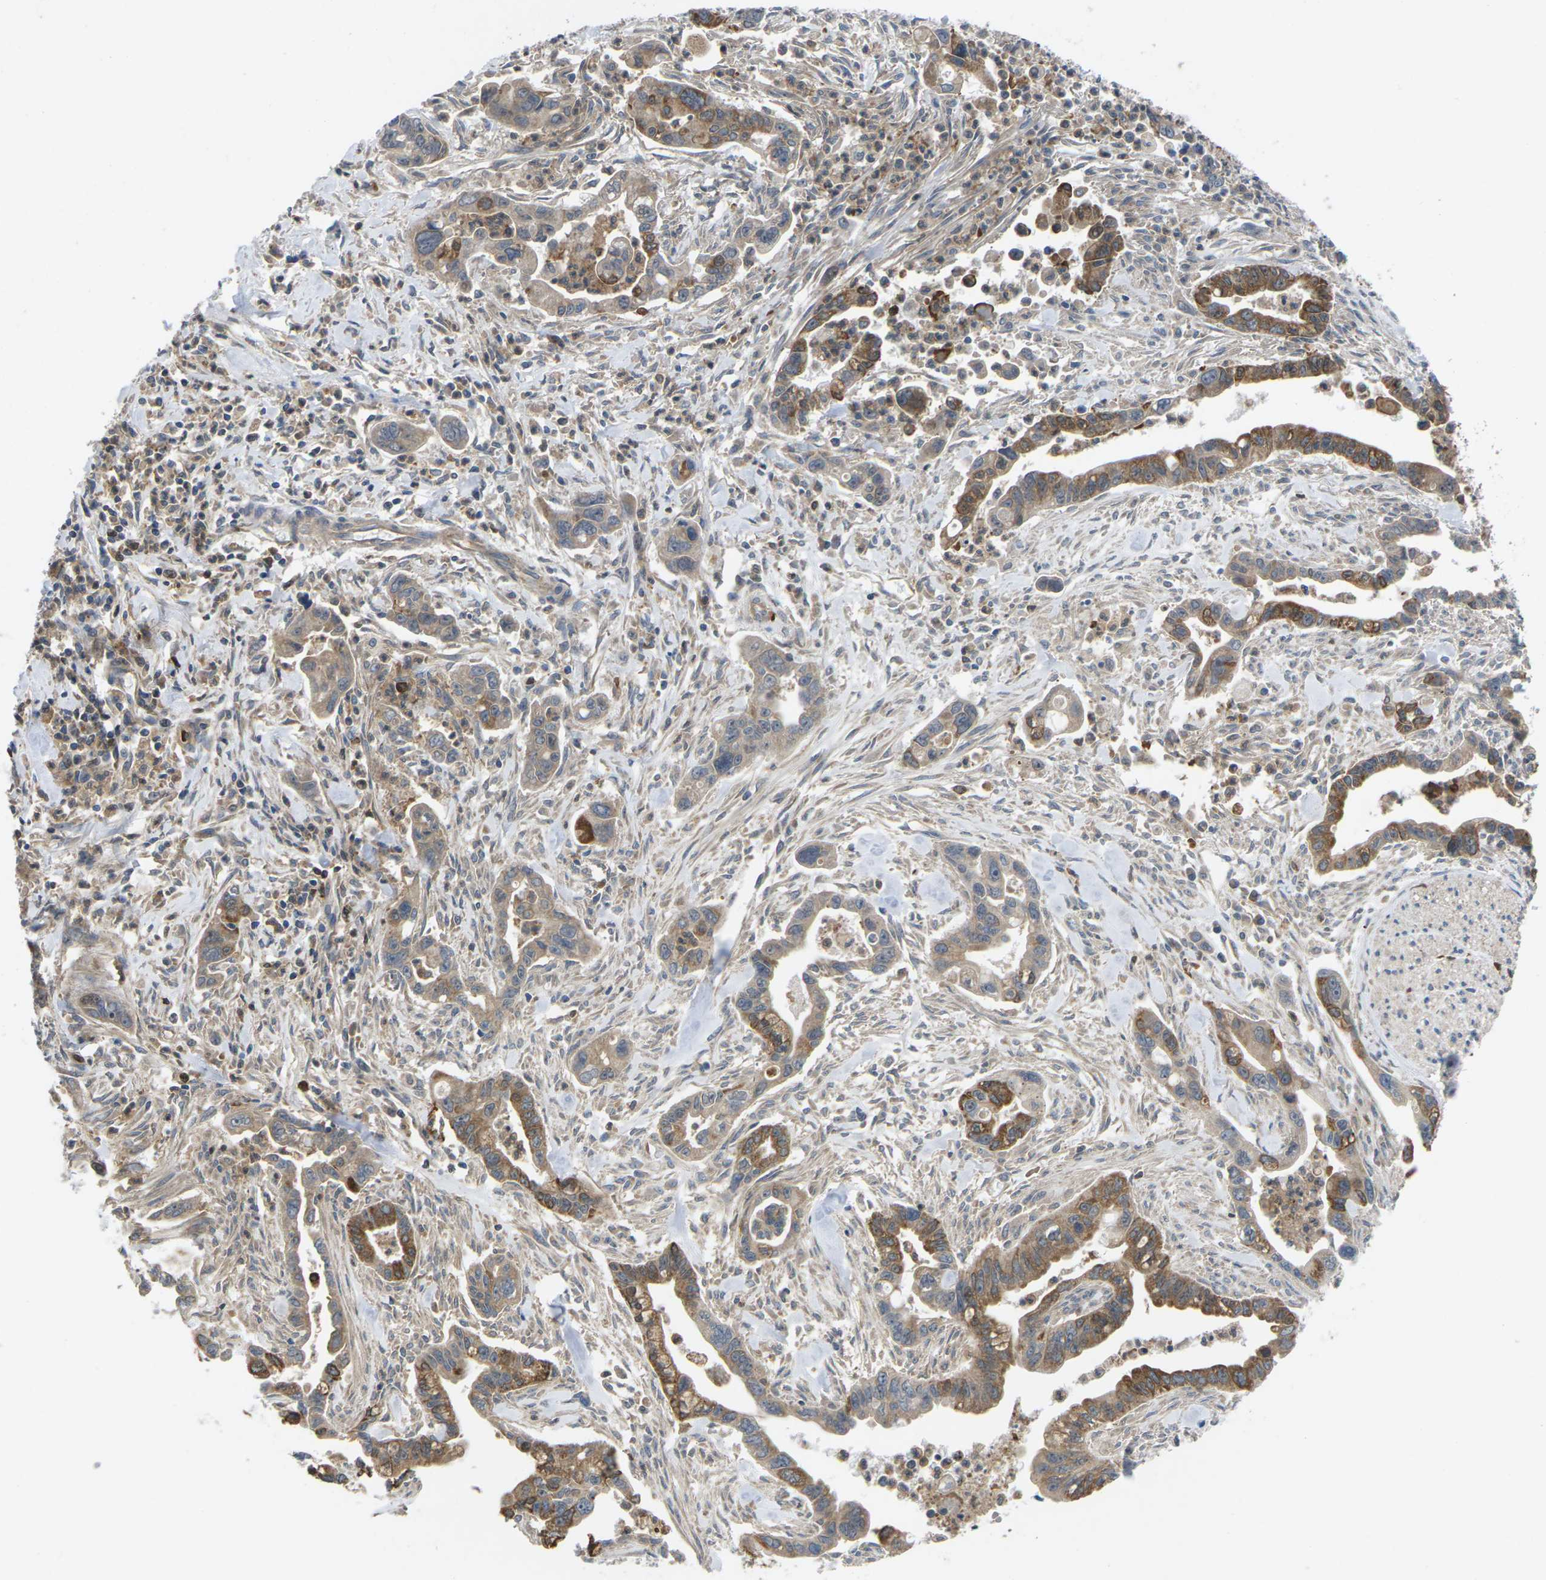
{"staining": {"intensity": "moderate", "quantity": ">75%", "location": "cytoplasmic/membranous"}, "tissue": "pancreatic cancer", "cell_type": "Tumor cells", "image_type": "cancer", "snomed": [{"axis": "morphology", "description": "Adenocarcinoma, NOS"}, {"axis": "topography", "description": "Pancreas"}], "caption": "Immunohistochemistry (IHC) (DAB (3,3'-diaminobenzidine)) staining of human pancreatic cancer (adenocarcinoma) demonstrates moderate cytoplasmic/membranous protein expression in about >75% of tumor cells.", "gene": "TIAM1", "patient": {"sex": "male", "age": 70}}